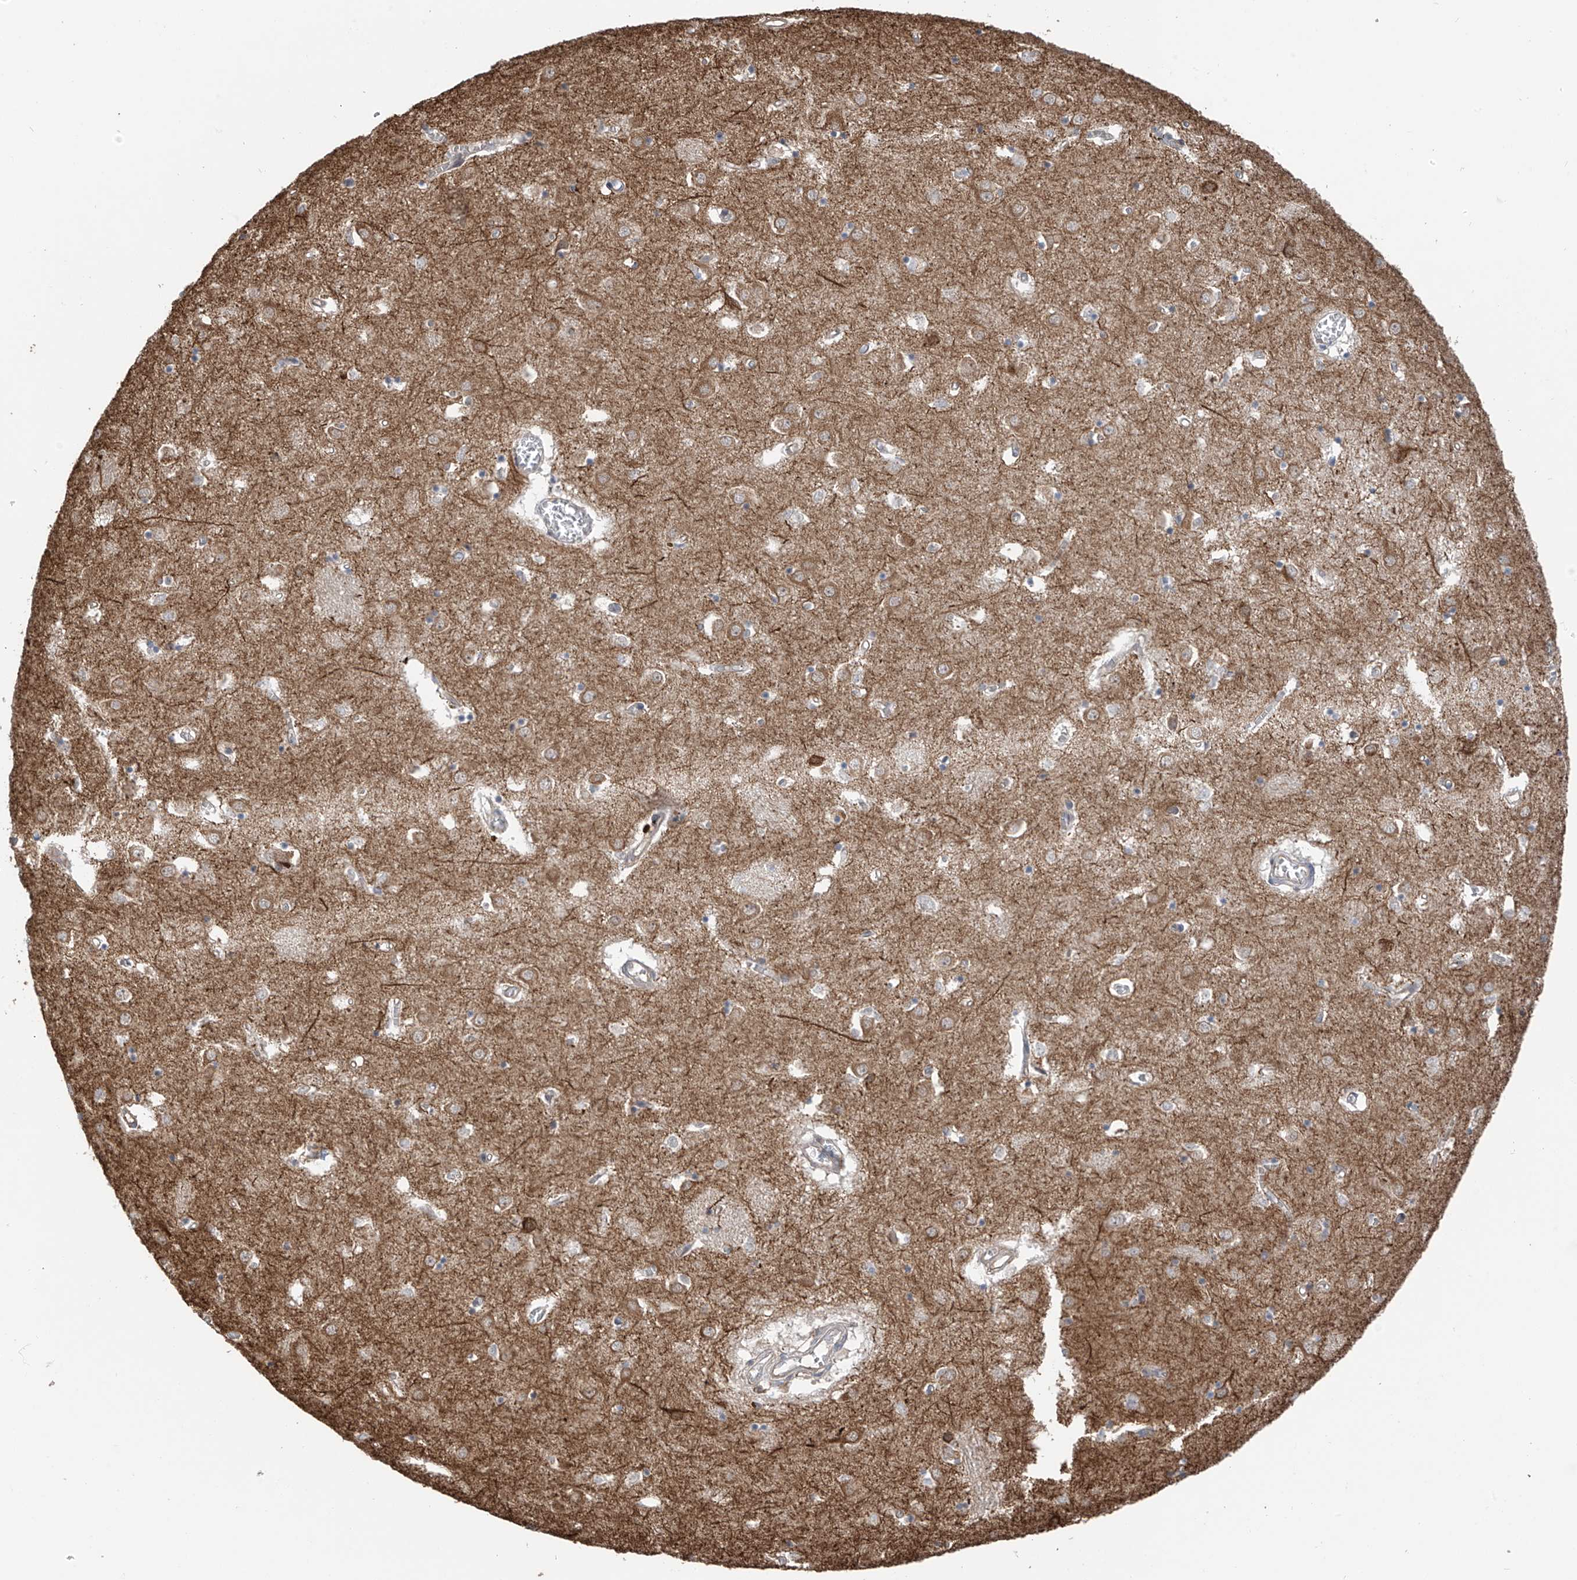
{"staining": {"intensity": "moderate", "quantity": "<25%", "location": "cytoplasmic/membranous"}, "tissue": "caudate", "cell_type": "Glial cells", "image_type": "normal", "snomed": [{"axis": "morphology", "description": "Normal tissue, NOS"}, {"axis": "topography", "description": "Lateral ventricle wall"}], "caption": "Caudate stained with immunohistochemistry exhibits moderate cytoplasmic/membranous expression in about <25% of glial cells. The staining is performed using DAB brown chromogen to label protein expression. The nuclei are counter-stained blue using hematoxylin.", "gene": "ZNF189", "patient": {"sex": "male", "age": 70}}